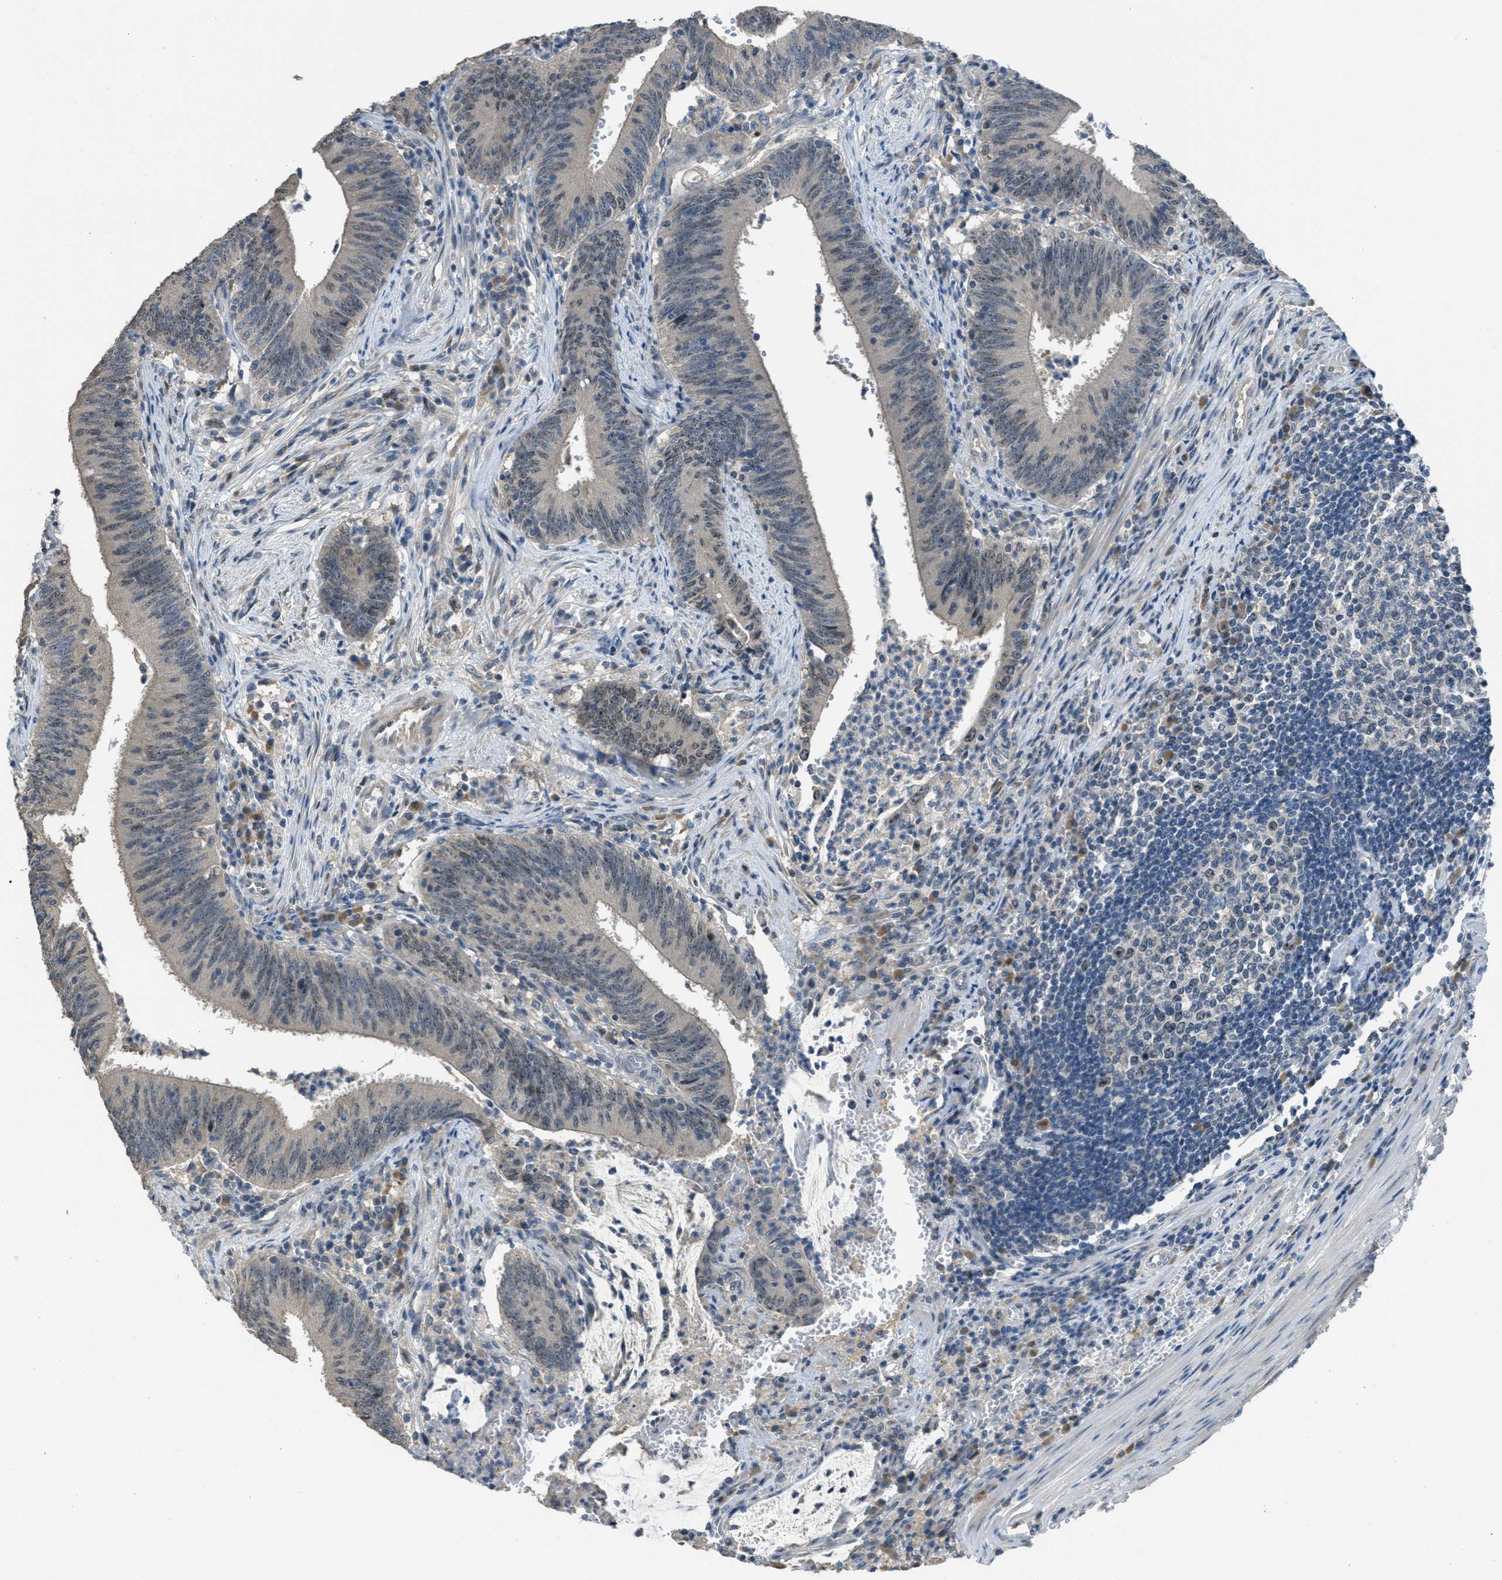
{"staining": {"intensity": "moderate", "quantity": "25%-75%", "location": "nuclear"}, "tissue": "colorectal cancer", "cell_type": "Tumor cells", "image_type": "cancer", "snomed": [{"axis": "morphology", "description": "Normal tissue, NOS"}, {"axis": "morphology", "description": "Adenocarcinoma, NOS"}, {"axis": "topography", "description": "Rectum"}], "caption": "Immunohistochemical staining of colorectal cancer shows medium levels of moderate nuclear positivity in approximately 25%-75% of tumor cells.", "gene": "MIS18A", "patient": {"sex": "female", "age": 66}}